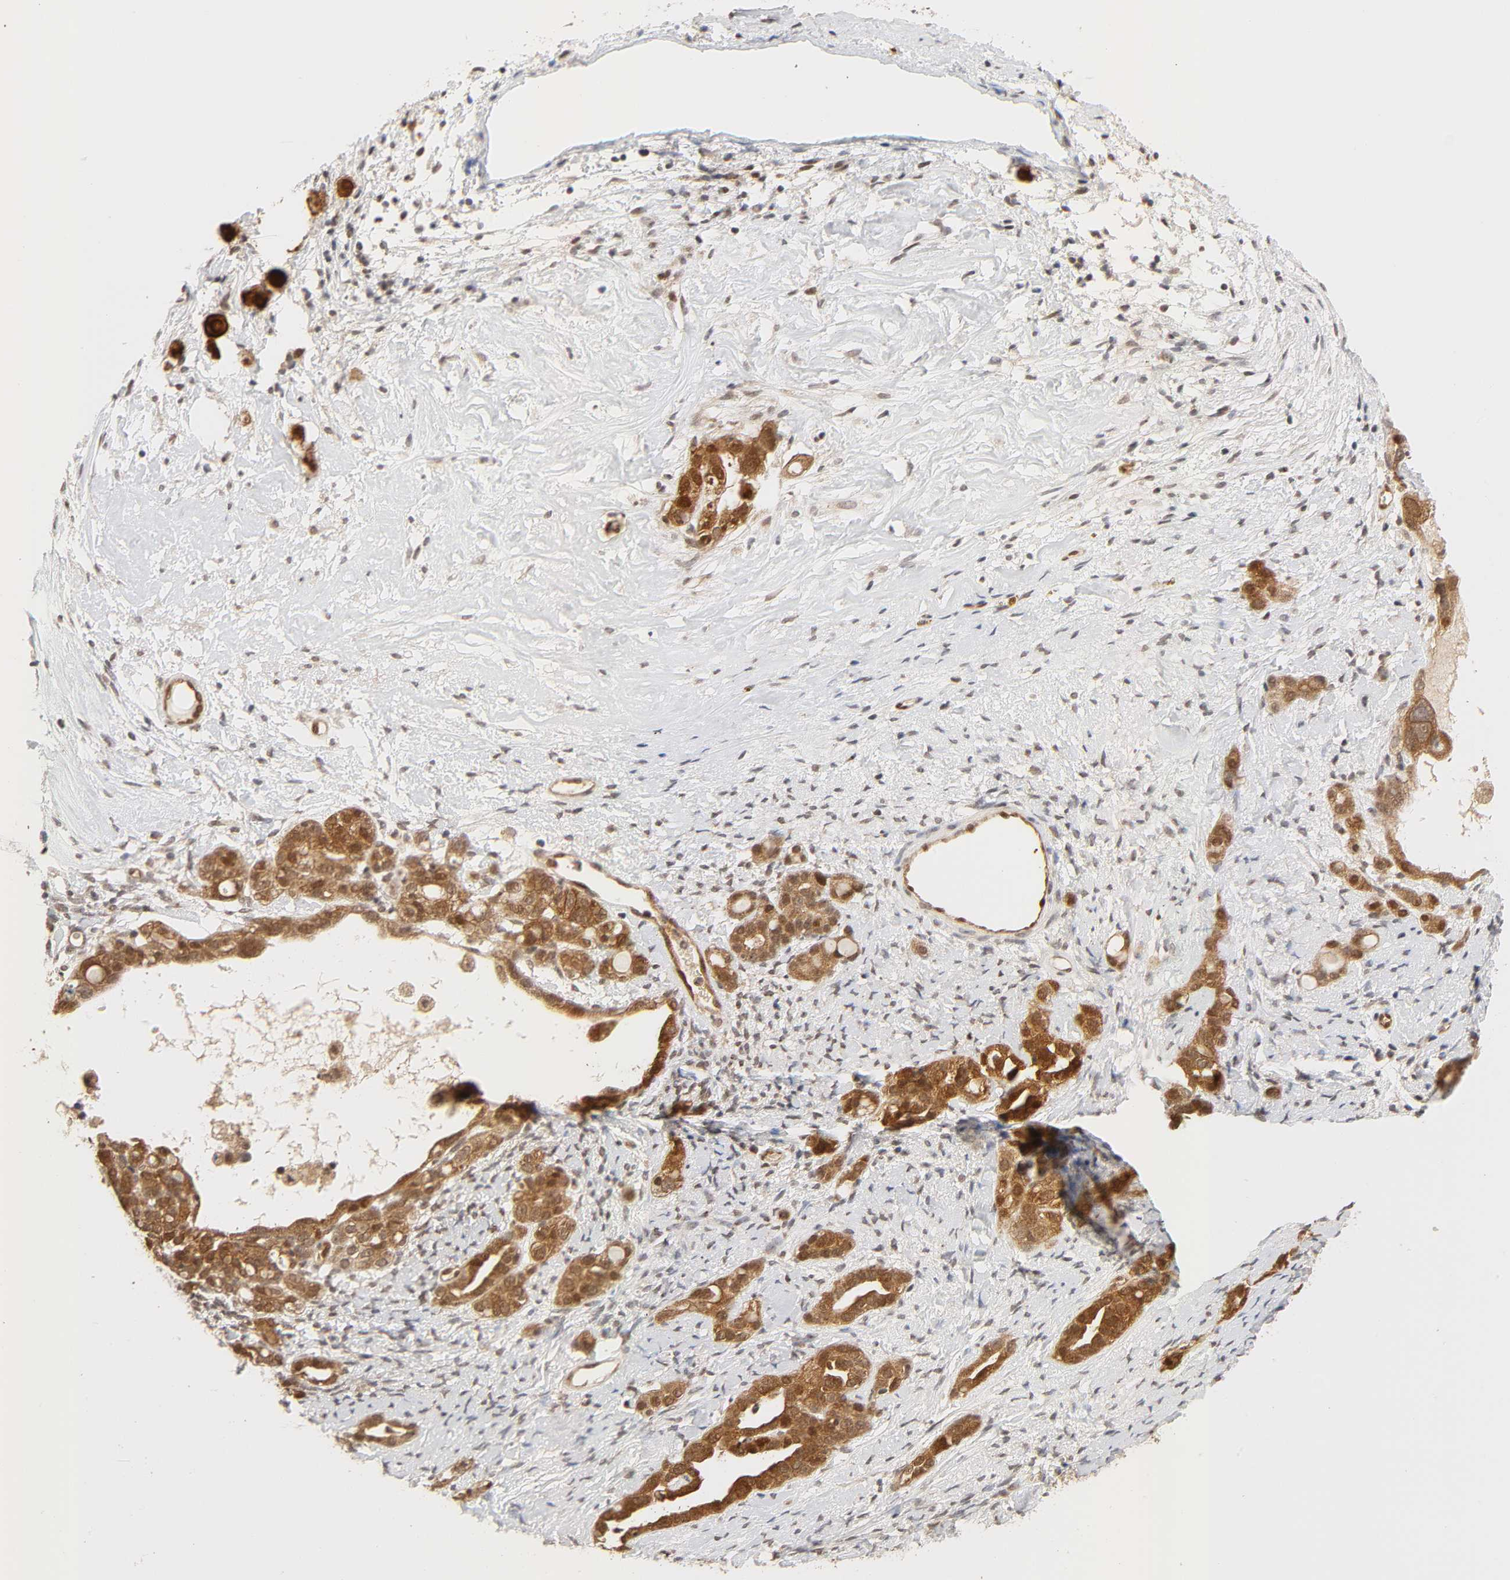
{"staining": {"intensity": "moderate", "quantity": ">75%", "location": "cytoplasmic/membranous,nuclear"}, "tissue": "ovarian cancer", "cell_type": "Tumor cells", "image_type": "cancer", "snomed": [{"axis": "morphology", "description": "Cystadenocarcinoma, serous, NOS"}, {"axis": "topography", "description": "Ovary"}], "caption": "Immunohistochemical staining of ovarian serous cystadenocarcinoma reveals moderate cytoplasmic/membranous and nuclear protein expression in about >75% of tumor cells.", "gene": "CDC37", "patient": {"sex": "female", "age": 66}}